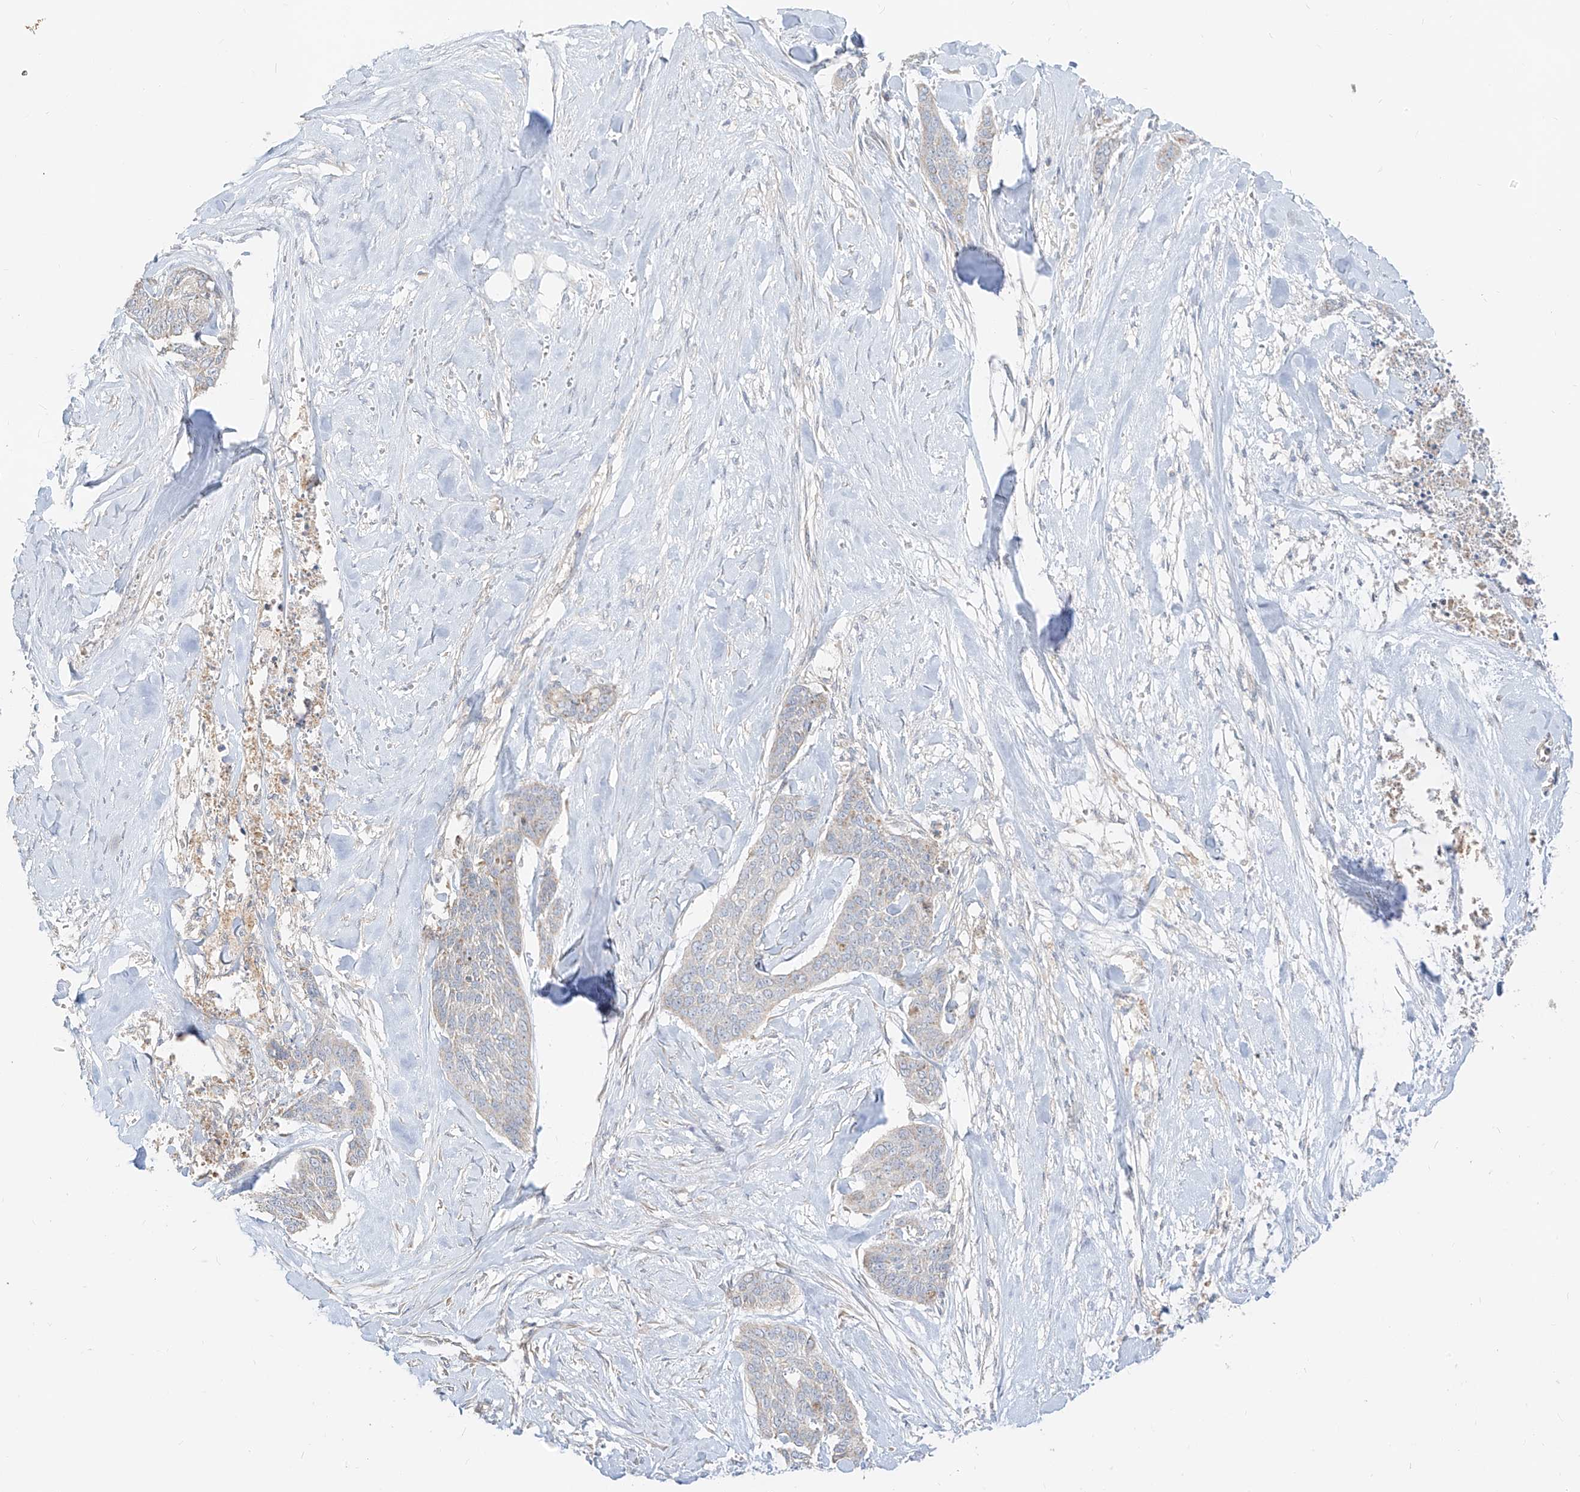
{"staining": {"intensity": "negative", "quantity": "none", "location": "none"}, "tissue": "skin cancer", "cell_type": "Tumor cells", "image_type": "cancer", "snomed": [{"axis": "morphology", "description": "Basal cell carcinoma"}, {"axis": "topography", "description": "Skin"}], "caption": "There is no significant expression in tumor cells of skin cancer (basal cell carcinoma).", "gene": "ZIM3", "patient": {"sex": "female", "age": 64}}